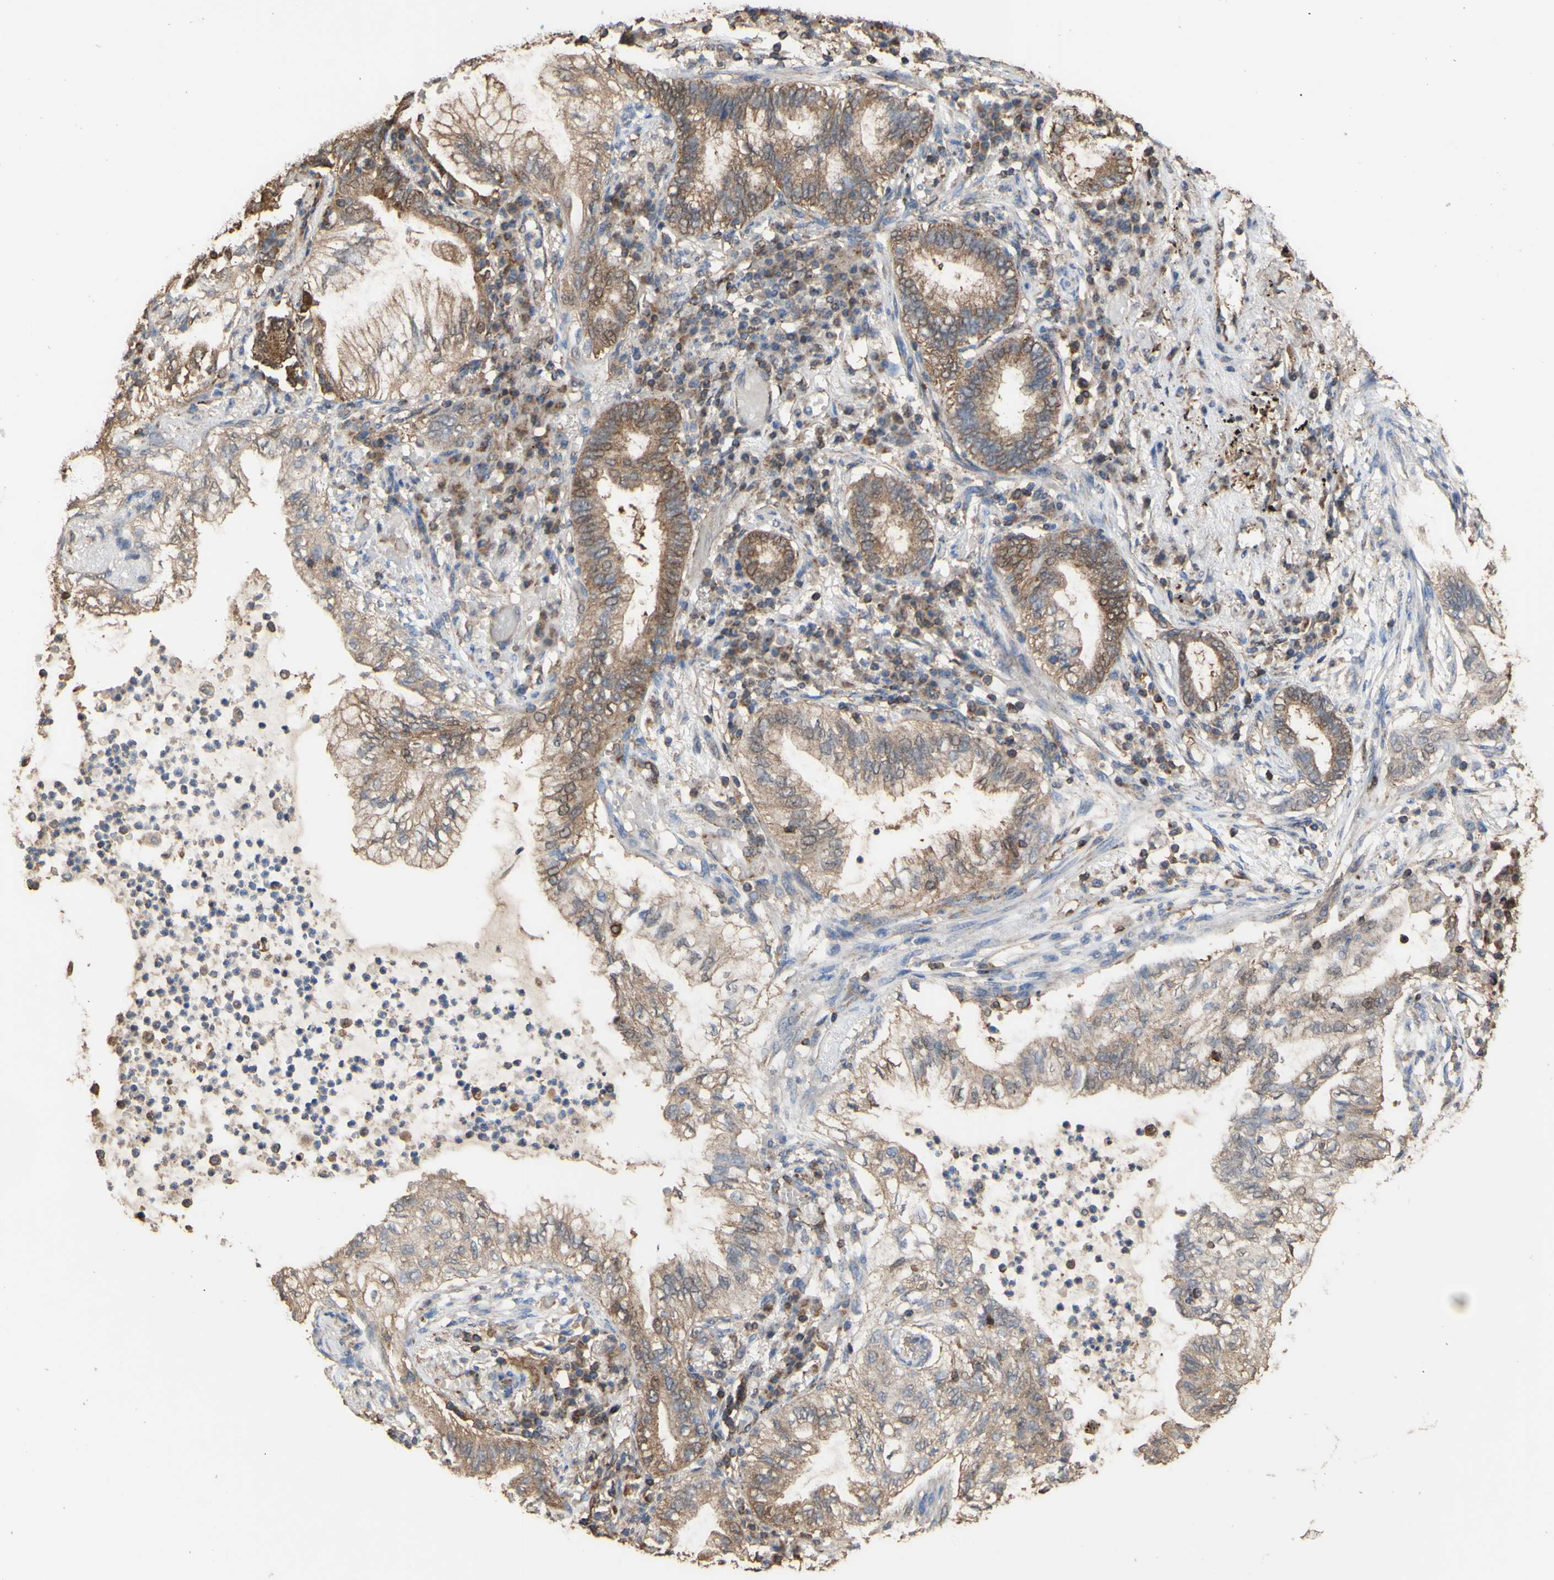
{"staining": {"intensity": "weak", "quantity": ">75%", "location": "cytoplasmic/membranous"}, "tissue": "lung cancer", "cell_type": "Tumor cells", "image_type": "cancer", "snomed": [{"axis": "morphology", "description": "Normal tissue, NOS"}, {"axis": "morphology", "description": "Adenocarcinoma, NOS"}, {"axis": "topography", "description": "Bronchus"}, {"axis": "topography", "description": "Lung"}], "caption": "The immunohistochemical stain labels weak cytoplasmic/membranous staining in tumor cells of adenocarcinoma (lung) tissue.", "gene": "ALDH9A1", "patient": {"sex": "female", "age": 70}}